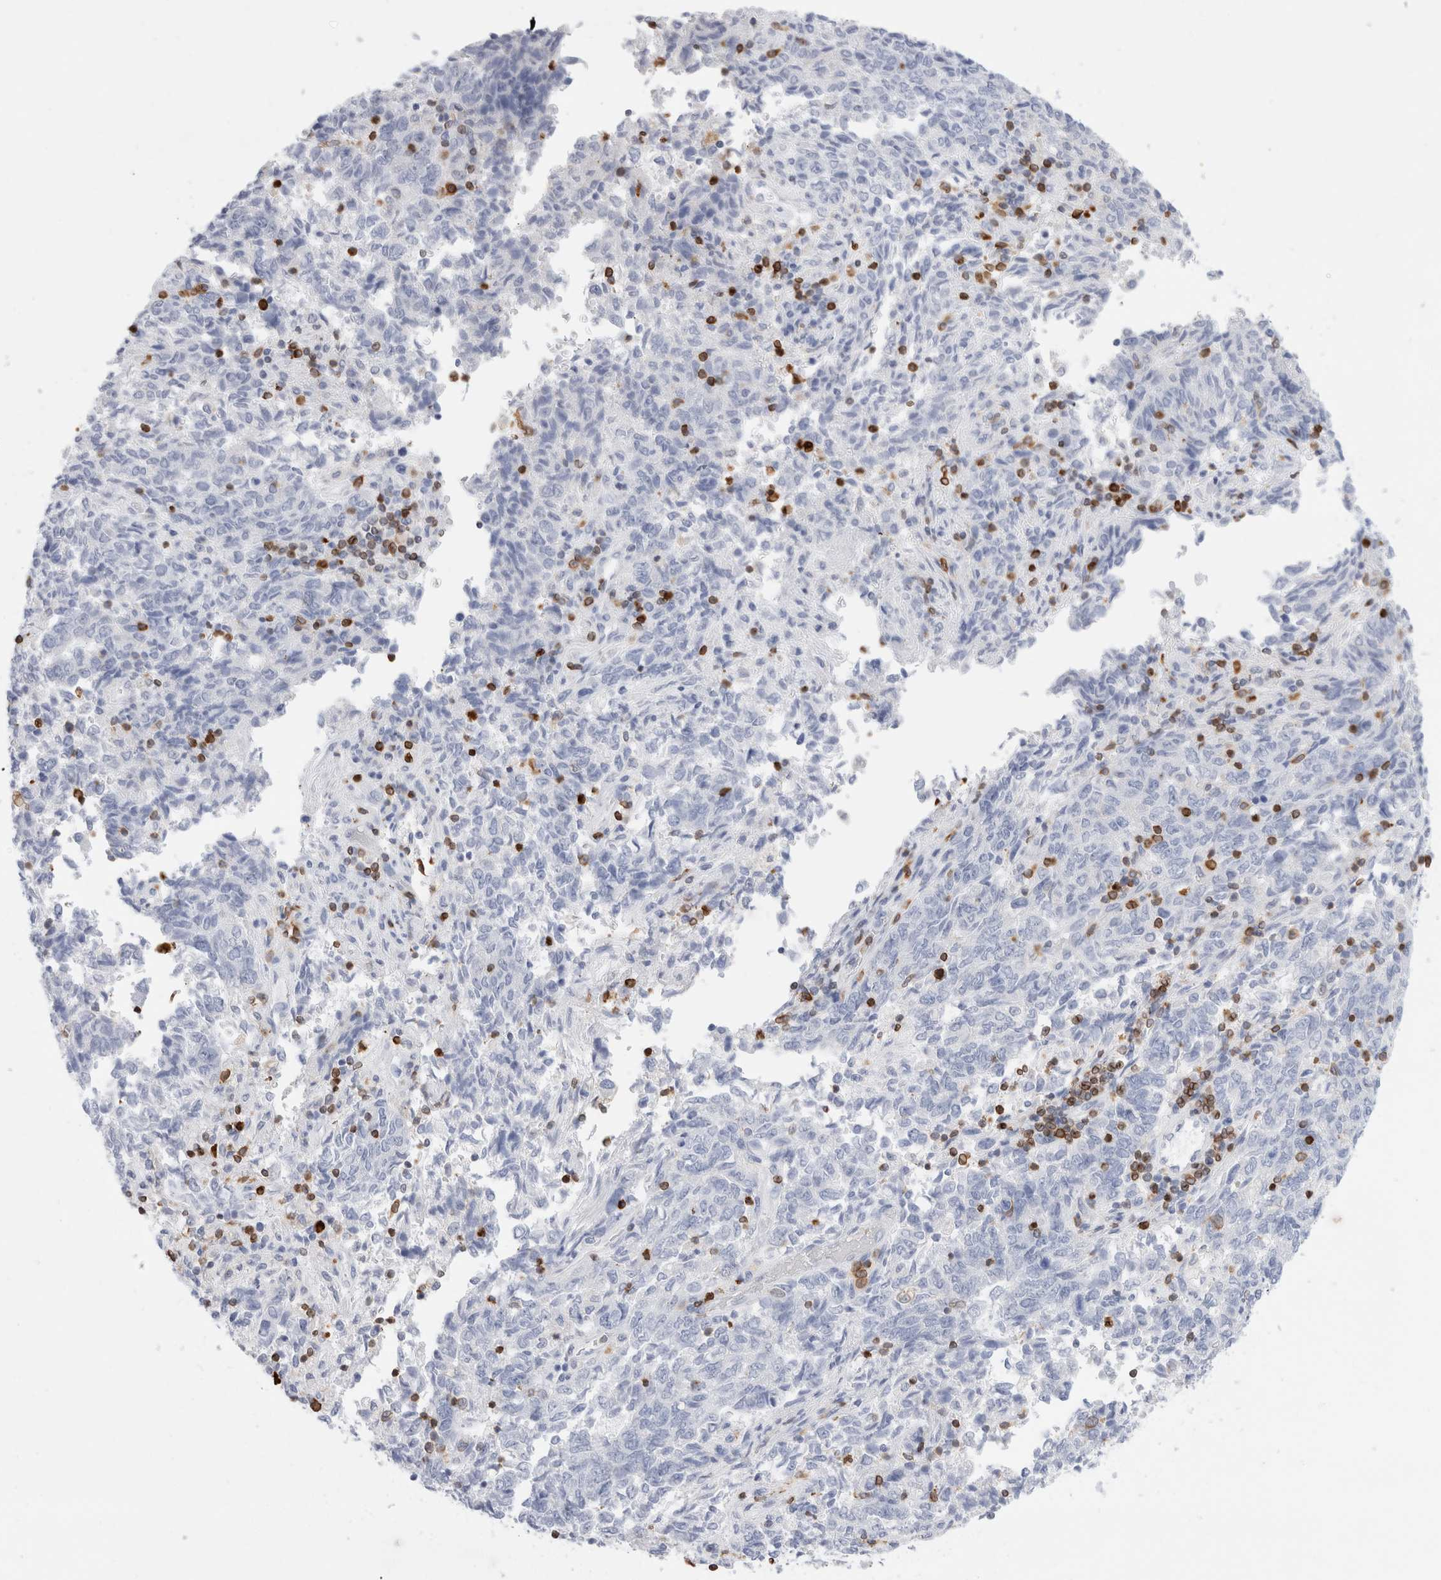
{"staining": {"intensity": "negative", "quantity": "none", "location": "none"}, "tissue": "endometrial cancer", "cell_type": "Tumor cells", "image_type": "cancer", "snomed": [{"axis": "morphology", "description": "Adenocarcinoma, NOS"}, {"axis": "topography", "description": "Endometrium"}], "caption": "A high-resolution image shows immunohistochemistry staining of endometrial cancer, which reveals no significant expression in tumor cells.", "gene": "ALOX5AP", "patient": {"sex": "female", "age": 80}}